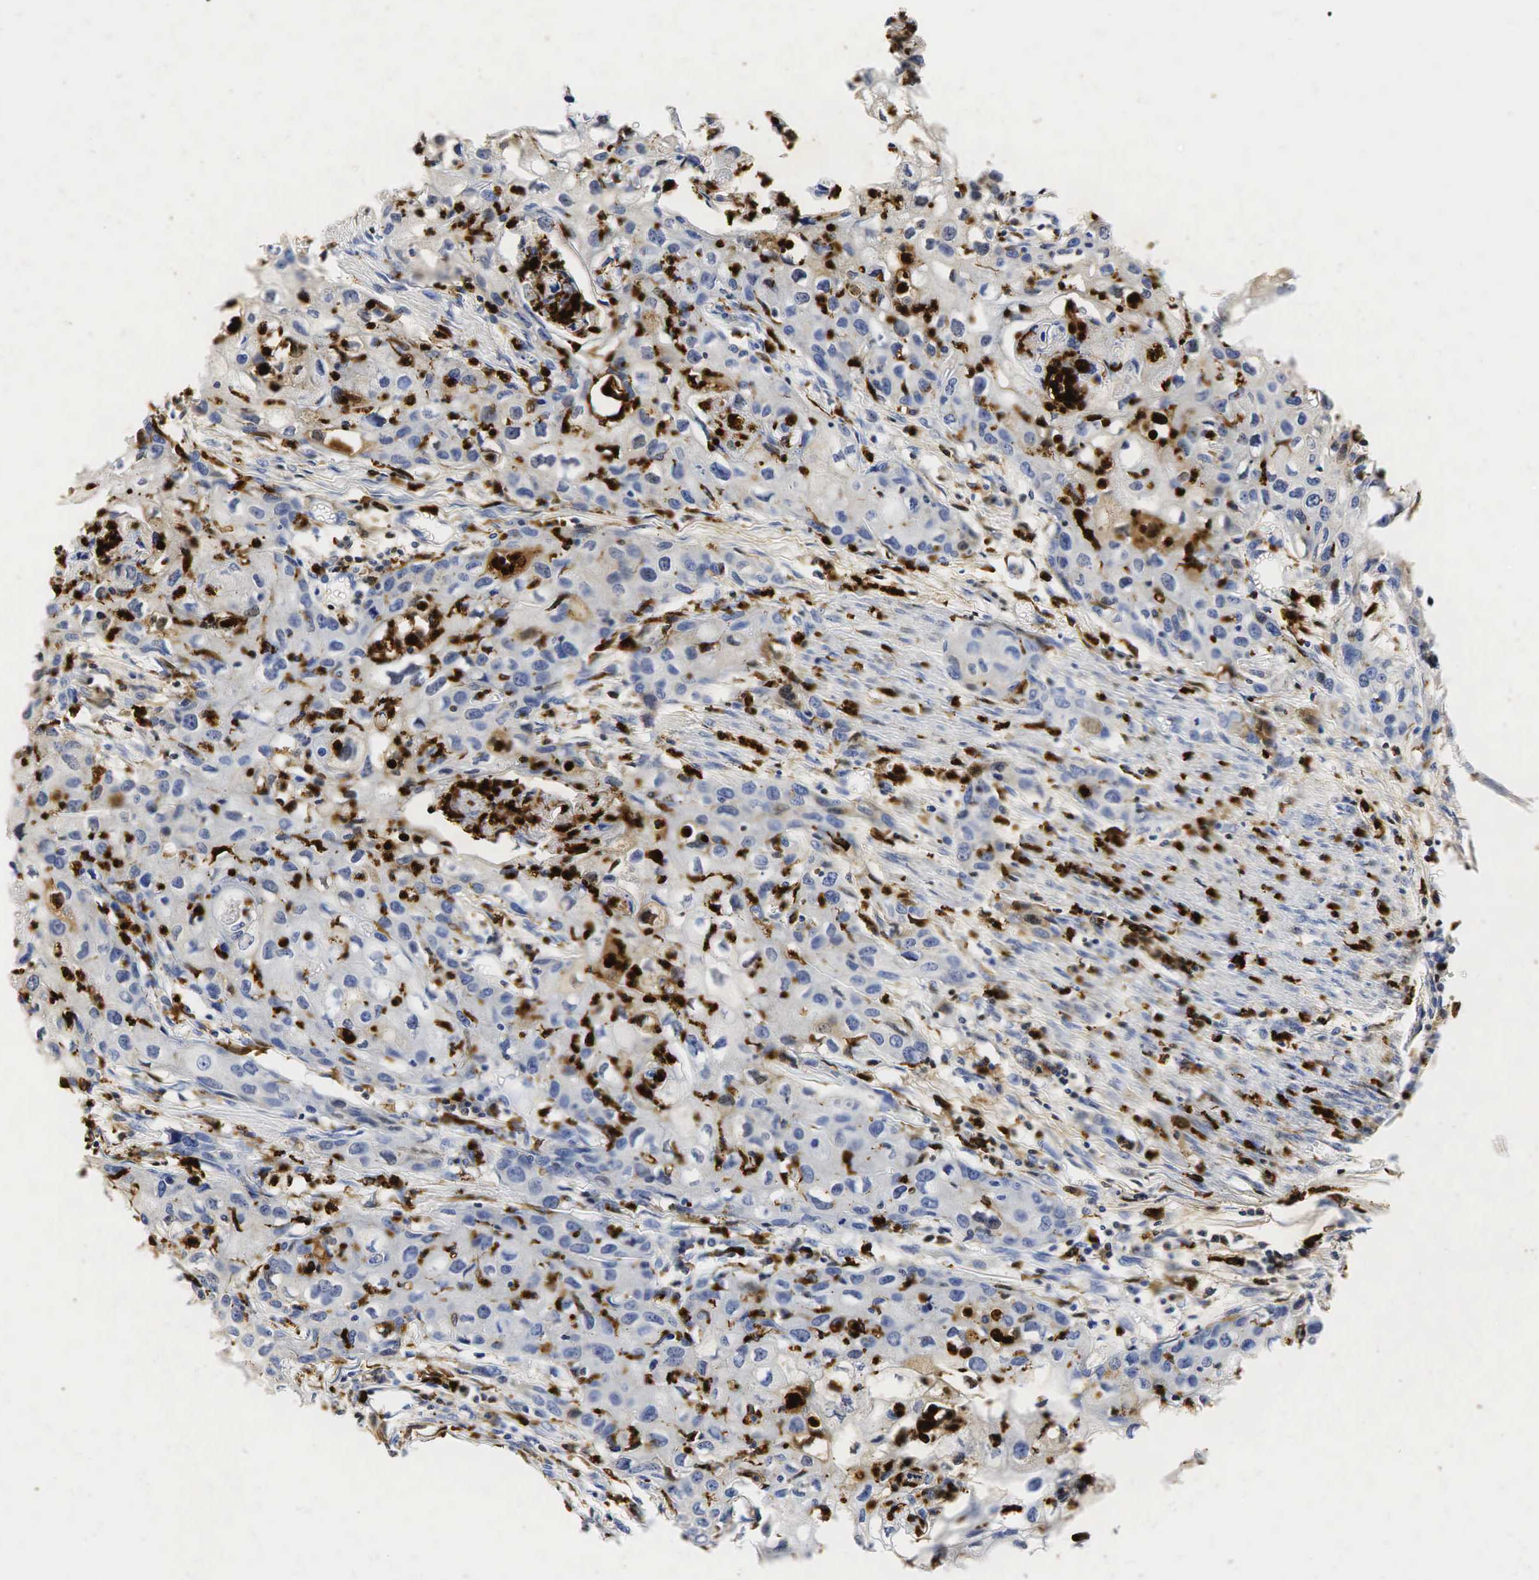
{"staining": {"intensity": "negative", "quantity": "none", "location": "none"}, "tissue": "urothelial cancer", "cell_type": "Tumor cells", "image_type": "cancer", "snomed": [{"axis": "morphology", "description": "Urothelial carcinoma, High grade"}, {"axis": "topography", "description": "Urinary bladder"}], "caption": "This is an immunohistochemistry (IHC) micrograph of urothelial cancer. There is no staining in tumor cells.", "gene": "LYZ", "patient": {"sex": "male", "age": 54}}